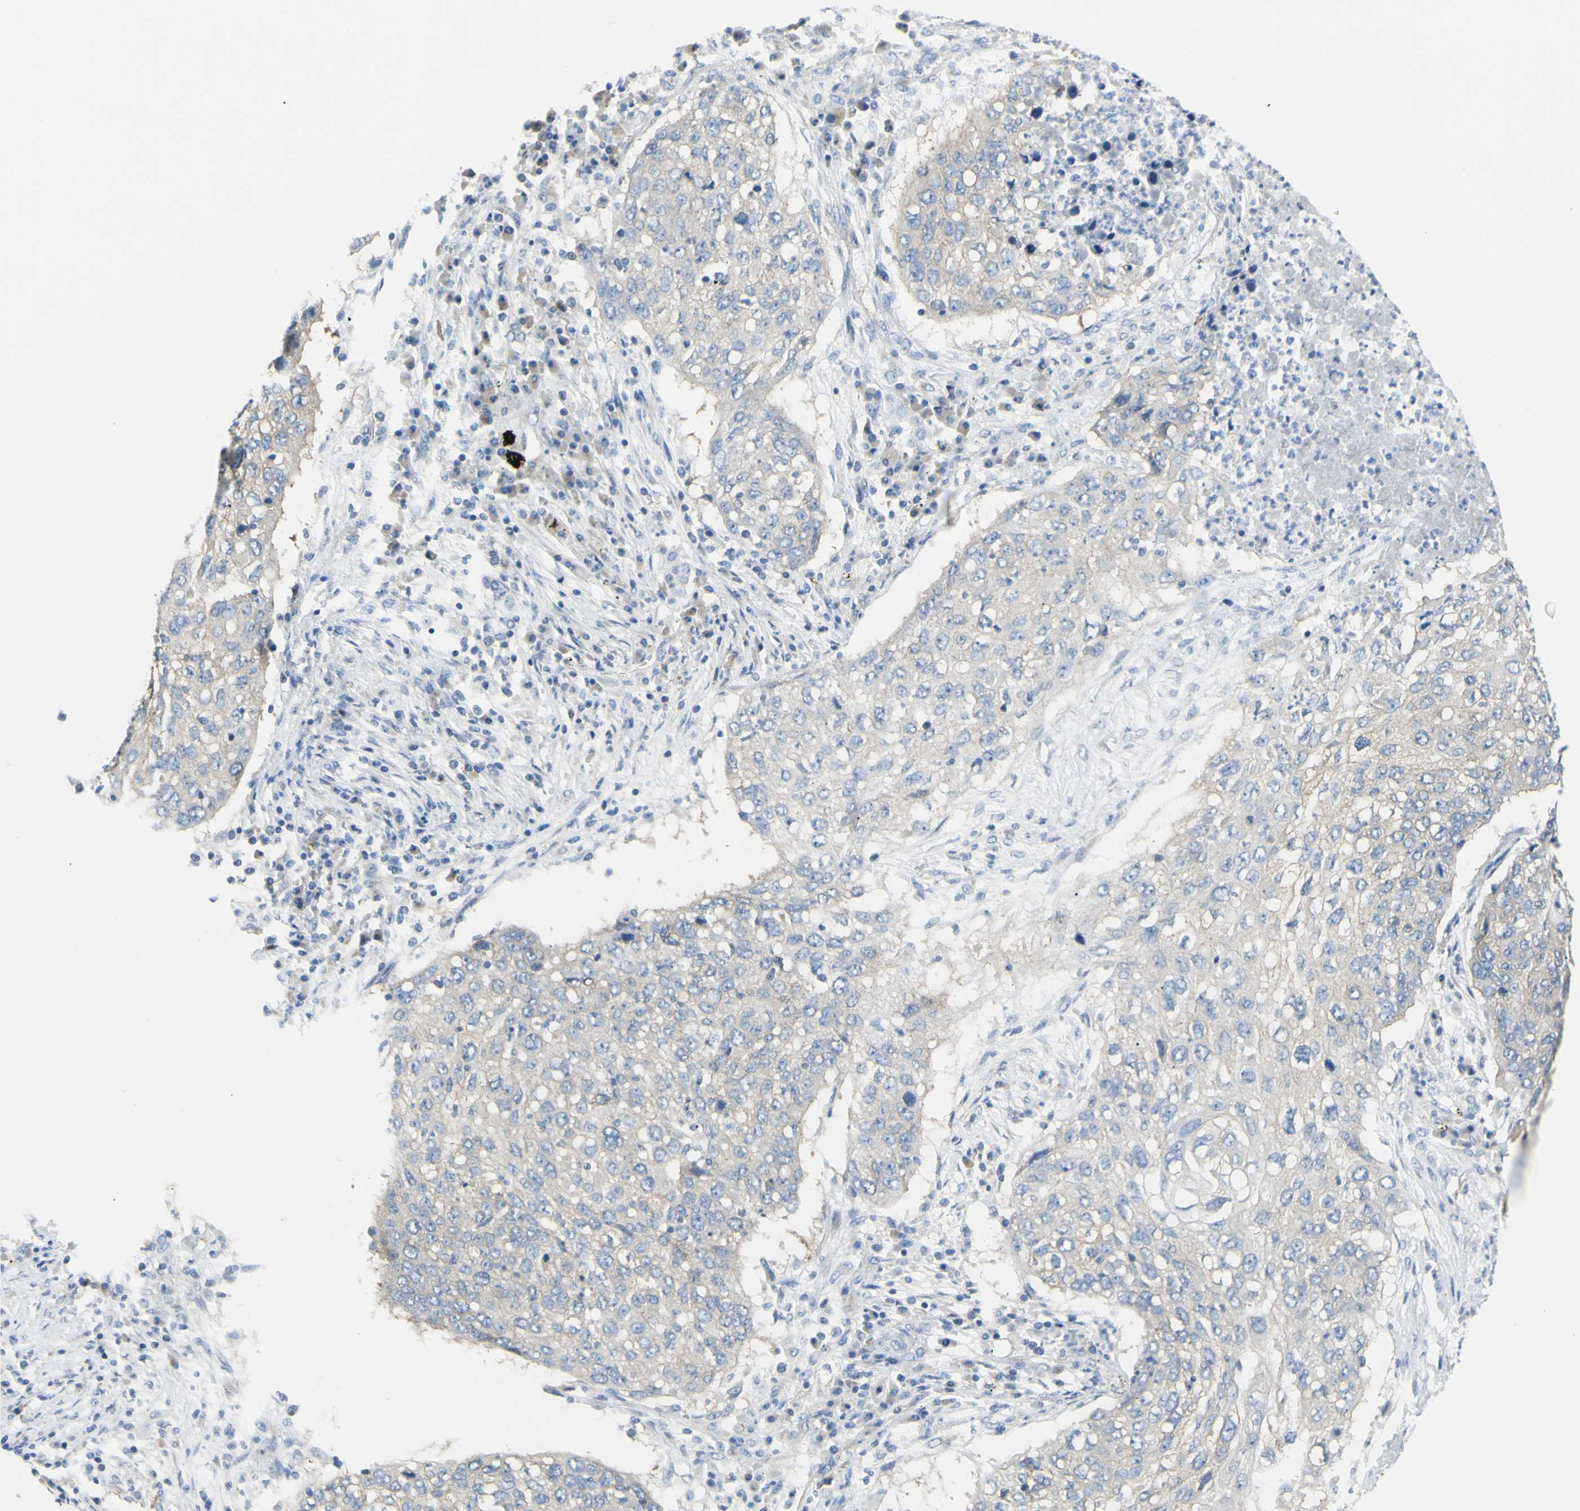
{"staining": {"intensity": "weak", "quantity": ">75%", "location": "cytoplasmic/membranous"}, "tissue": "lung cancer", "cell_type": "Tumor cells", "image_type": "cancer", "snomed": [{"axis": "morphology", "description": "Squamous cell carcinoma, NOS"}, {"axis": "topography", "description": "Lung"}], "caption": "Lung cancer stained with a brown dye demonstrates weak cytoplasmic/membranous positive positivity in about >75% of tumor cells.", "gene": "FRMD4B", "patient": {"sex": "female", "age": 63}}